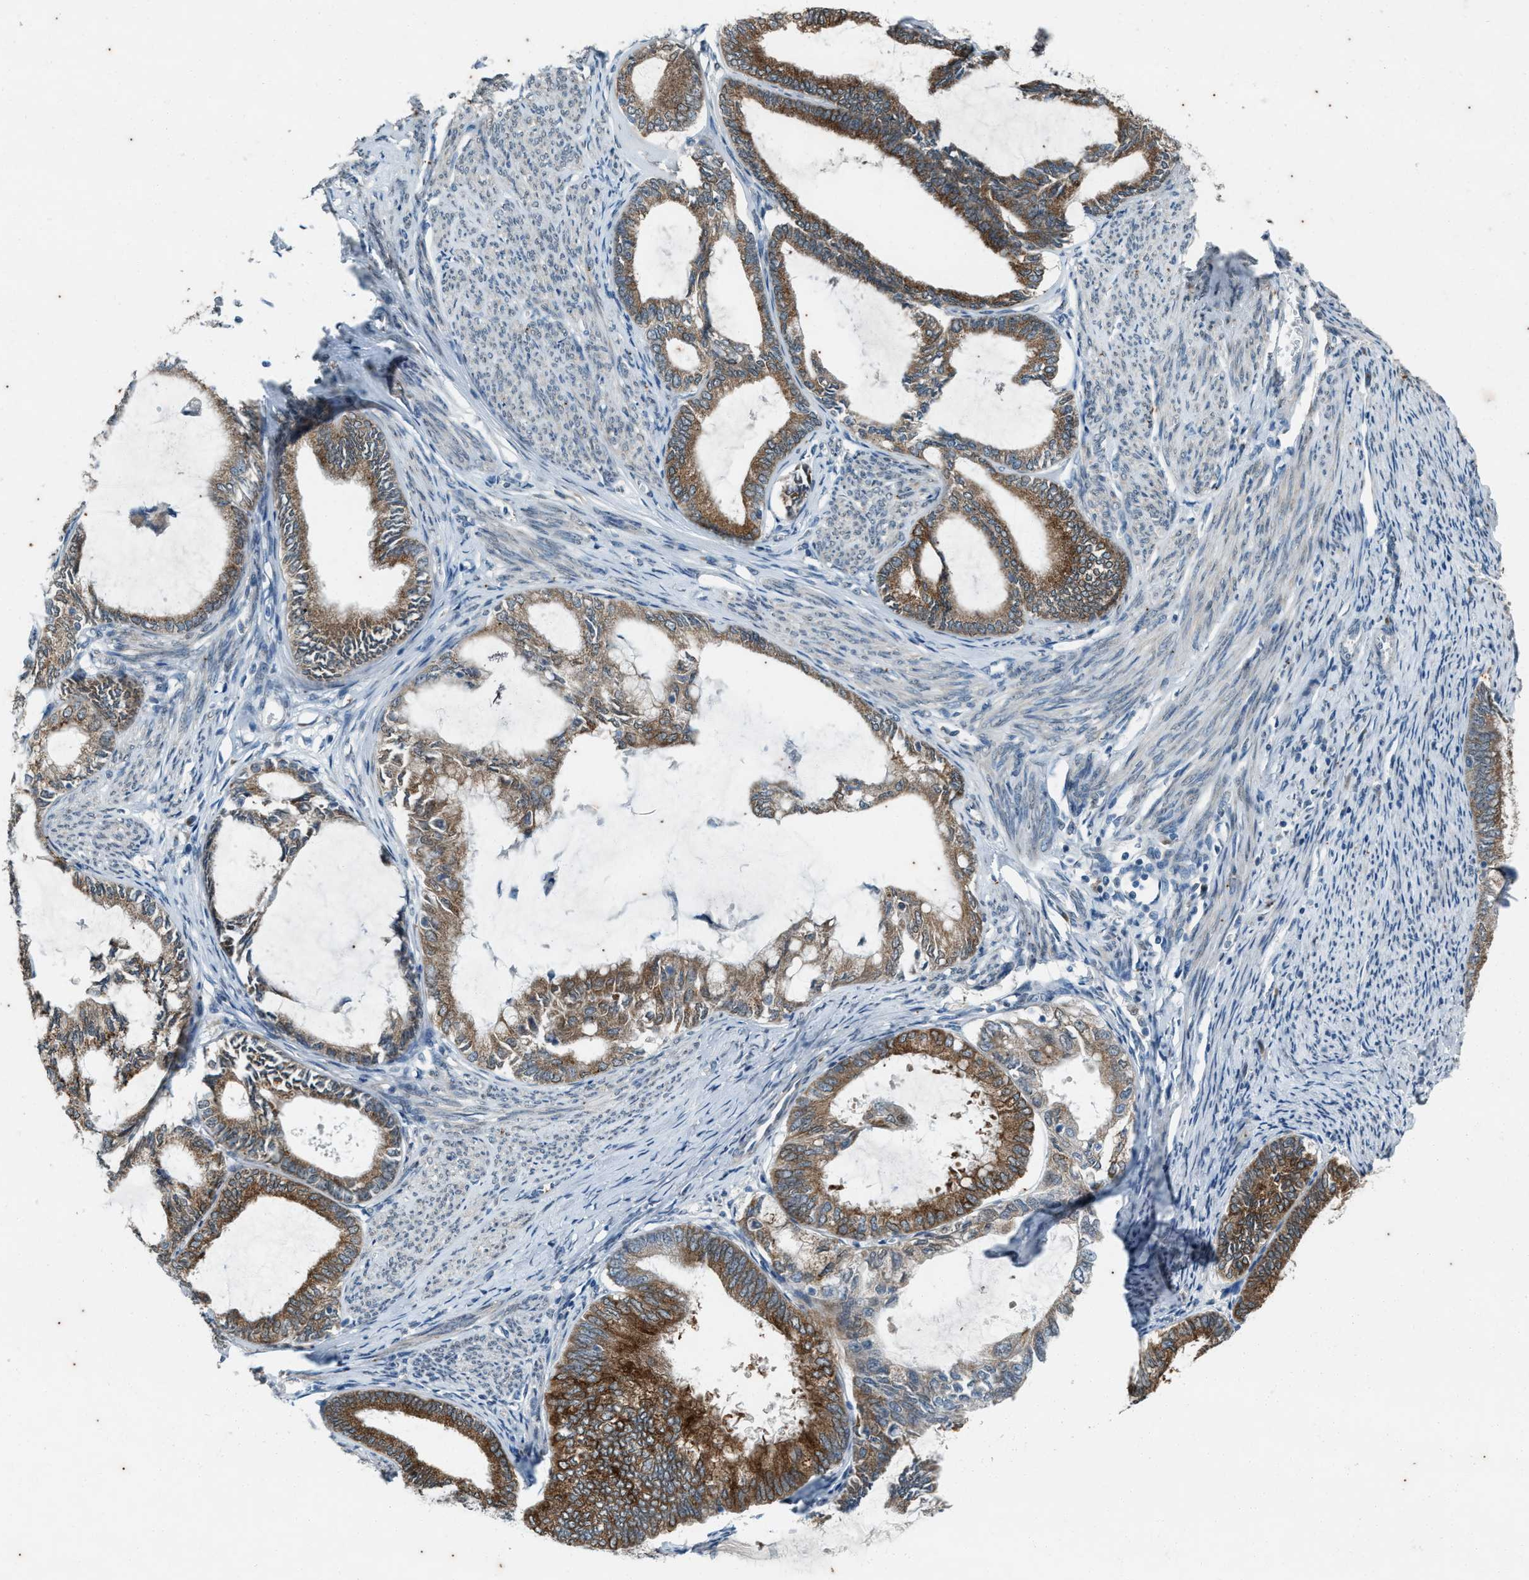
{"staining": {"intensity": "strong", "quantity": ">75%", "location": "cytoplasmic/membranous"}, "tissue": "endometrial cancer", "cell_type": "Tumor cells", "image_type": "cancer", "snomed": [{"axis": "morphology", "description": "Adenocarcinoma, NOS"}, {"axis": "topography", "description": "Endometrium"}], "caption": "Human endometrial cancer (adenocarcinoma) stained with a protein marker reveals strong staining in tumor cells.", "gene": "CHPF2", "patient": {"sex": "female", "age": 86}}